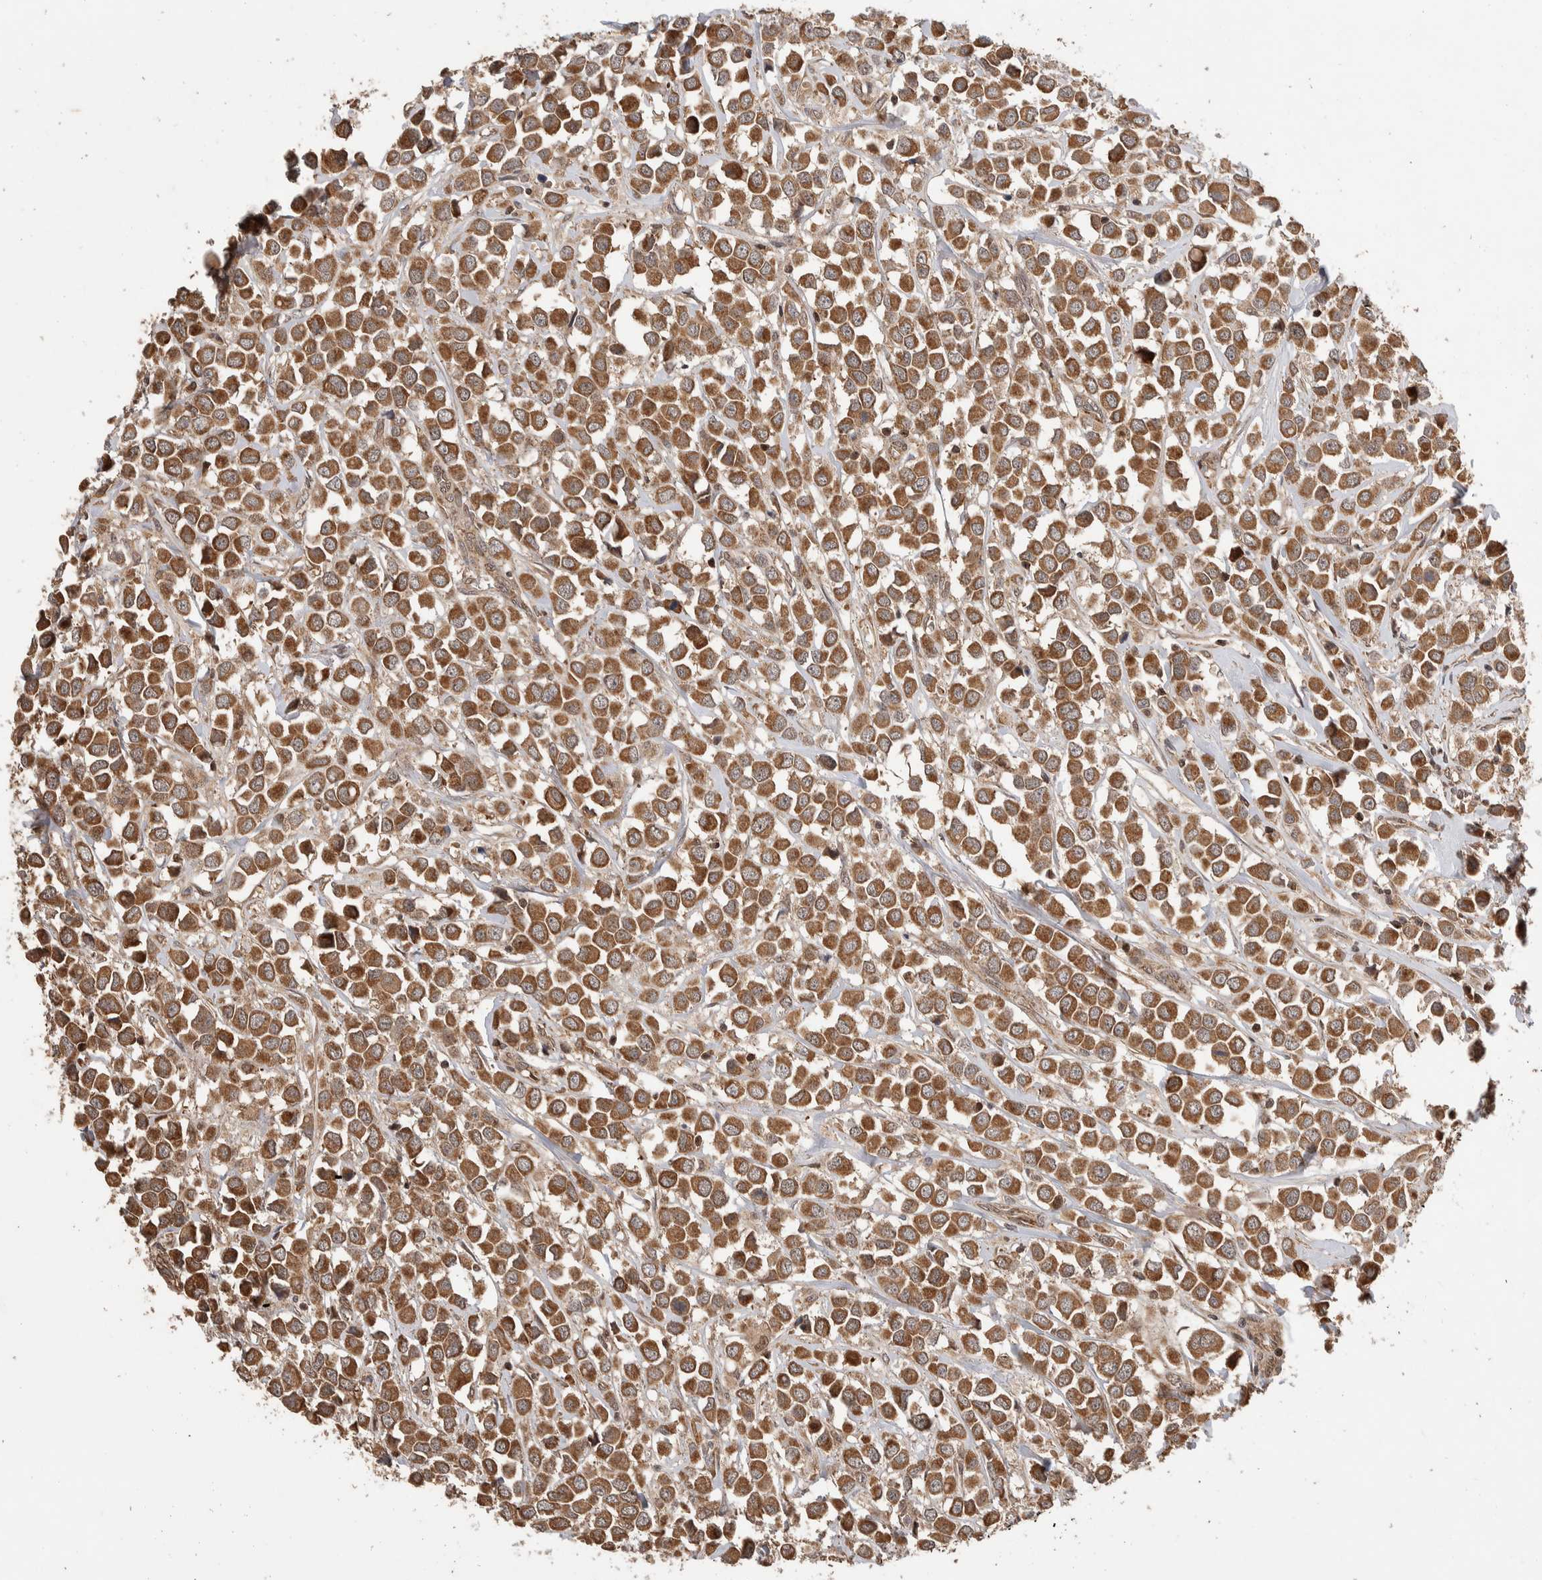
{"staining": {"intensity": "strong", "quantity": ">75%", "location": "cytoplasmic/membranous"}, "tissue": "breast cancer", "cell_type": "Tumor cells", "image_type": "cancer", "snomed": [{"axis": "morphology", "description": "Duct carcinoma"}, {"axis": "topography", "description": "Breast"}], "caption": "Immunohistochemical staining of human breast cancer exhibits high levels of strong cytoplasmic/membranous expression in about >75% of tumor cells.", "gene": "ABHD11", "patient": {"sex": "female", "age": 61}}